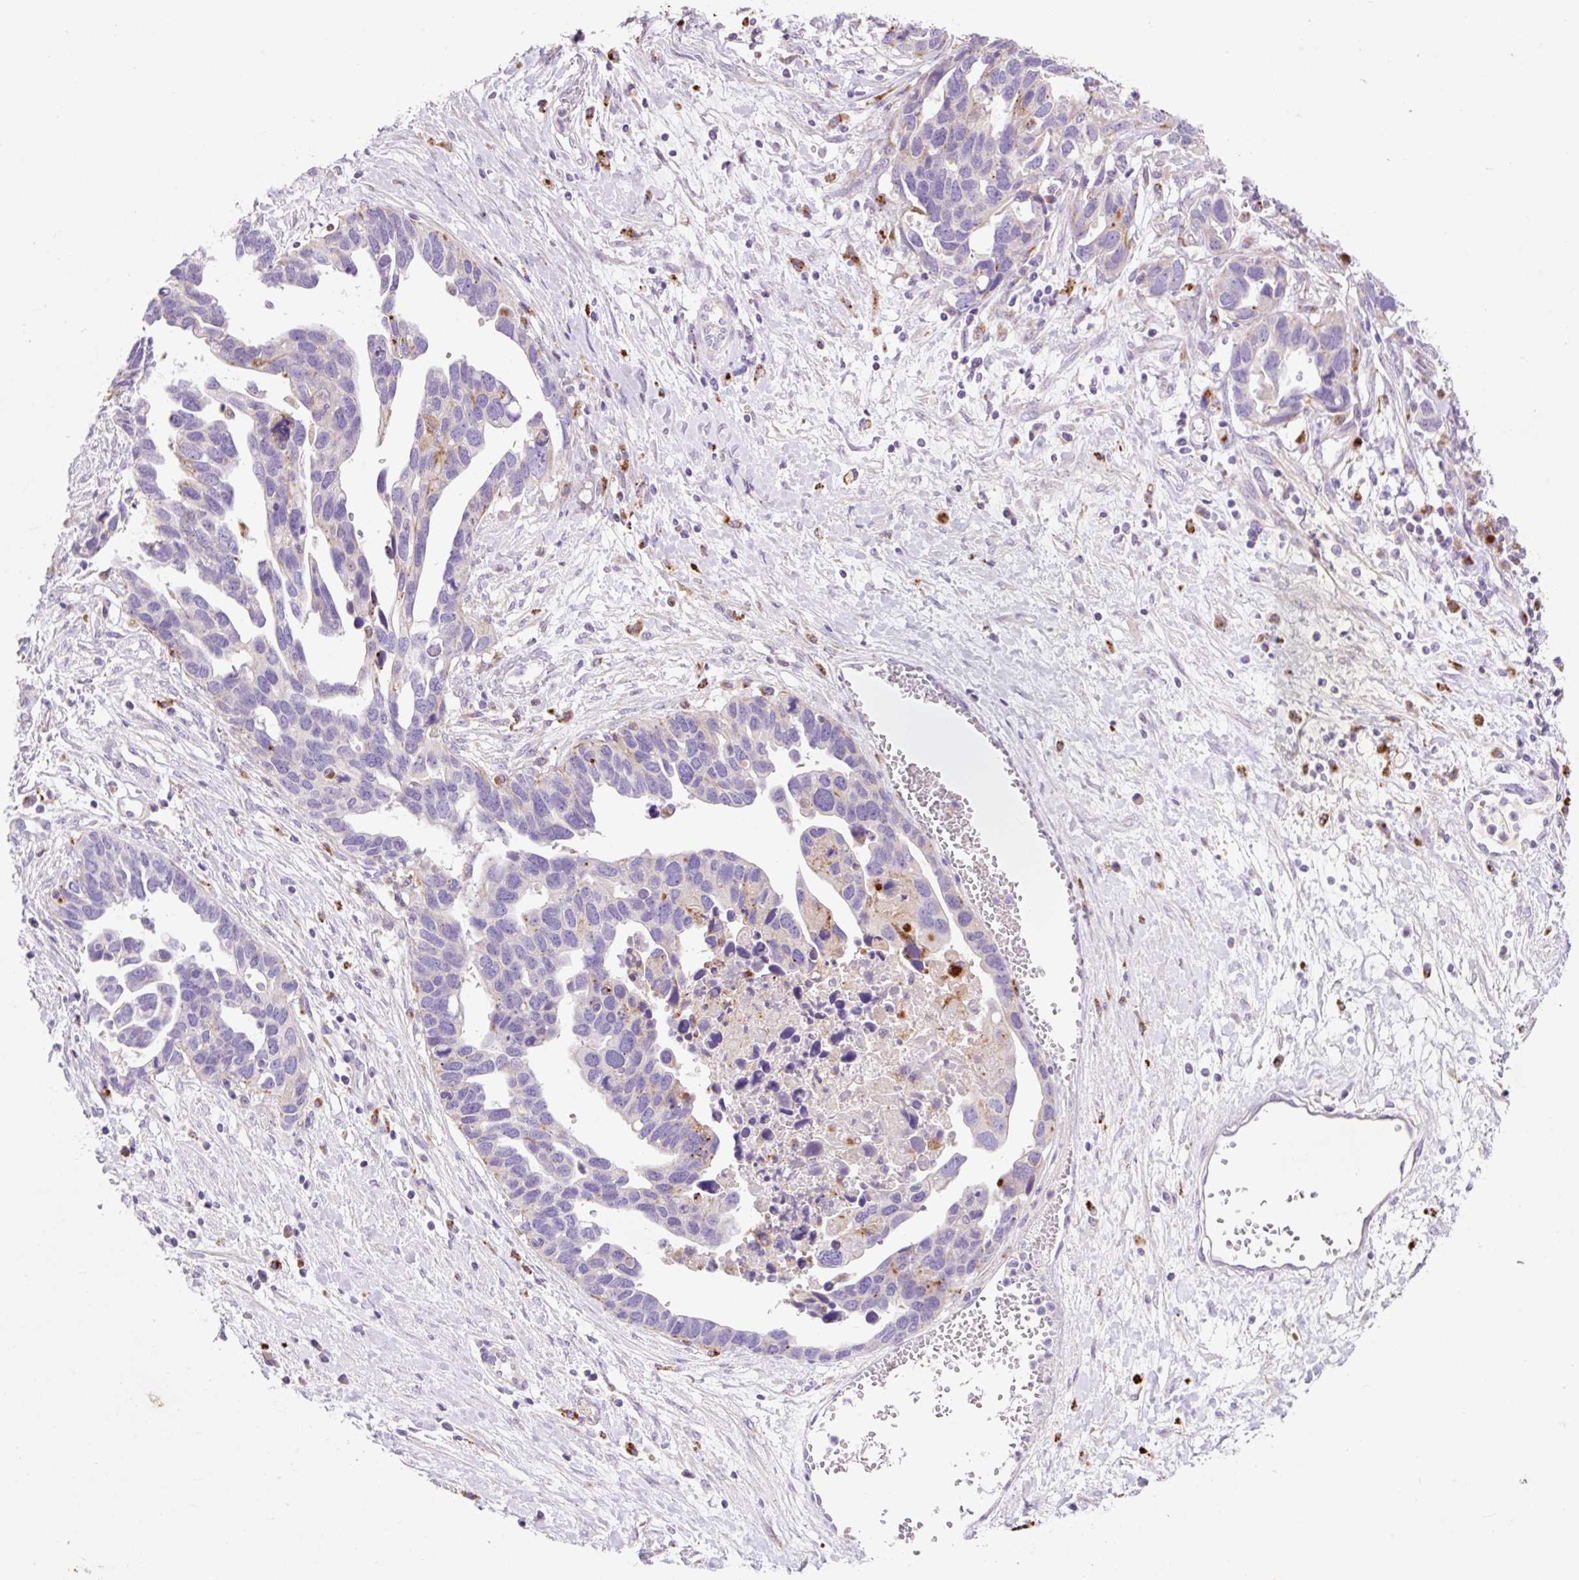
{"staining": {"intensity": "moderate", "quantity": "<25%", "location": "cytoplasmic/membranous"}, "tissue": "ovarian cancer", "cell_type": "Tumor cells", "image_type": "cancer", "snomed": [{"axis": "morphology", "description": "Cystadenocarcinoma, serous, NOS"}, {"axis": "topography", "description": "Ovary"}], "caption": "Brown immunohistochemical staining in human ovarian serous cystadenocarcinoma displays moderate cytoplasmic/membranous staining in approximately <25% of tumor cells.", "gene": "HEXA", "patient": {"sex": "female", "age": 54}}